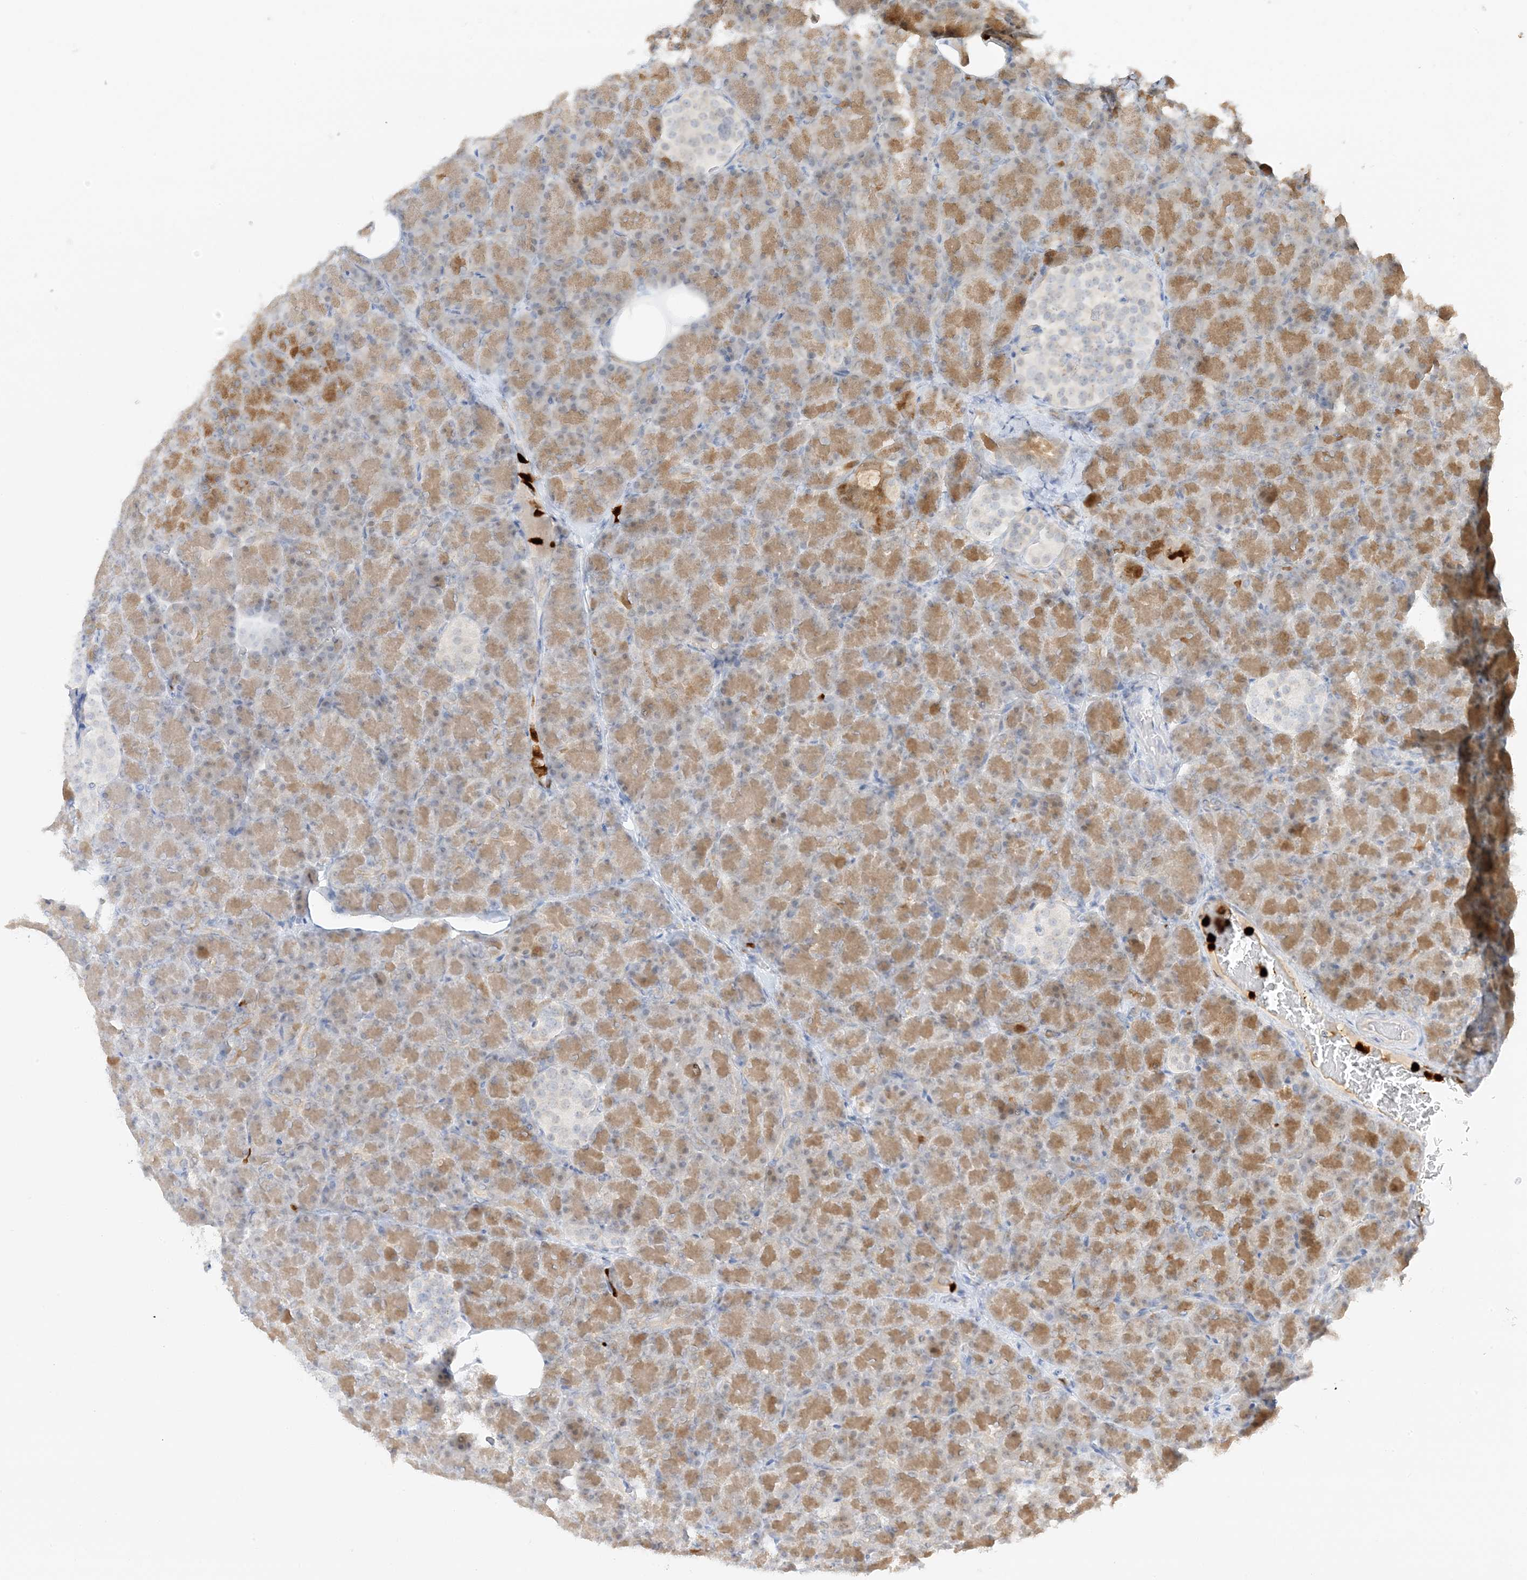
{"staining": {"intensity": "moderate", "quantity": ">75%", "location": "cytoplasmic/membranous,nuclear"}, "tissue": "pancreas", "cell_type": "Exocrine glandular cells", "image_type": "normal", "snomed": [{"axis": "morphology", "description": "Normal tissue, NOS"}, {"axis": "topography", "description": "Pancreas"}], "caption": "This photomicrograph reveals benign pancreas stained with immunohistochemistry to label a protein in brown. The cytoplasmic/membranous,nuclear of exocrine glandular cells show moderate positivity for the protein. Nuclei are counter-stained blue.", "gene": "GCA", "patient": {"sex": "female", "age": 43}}